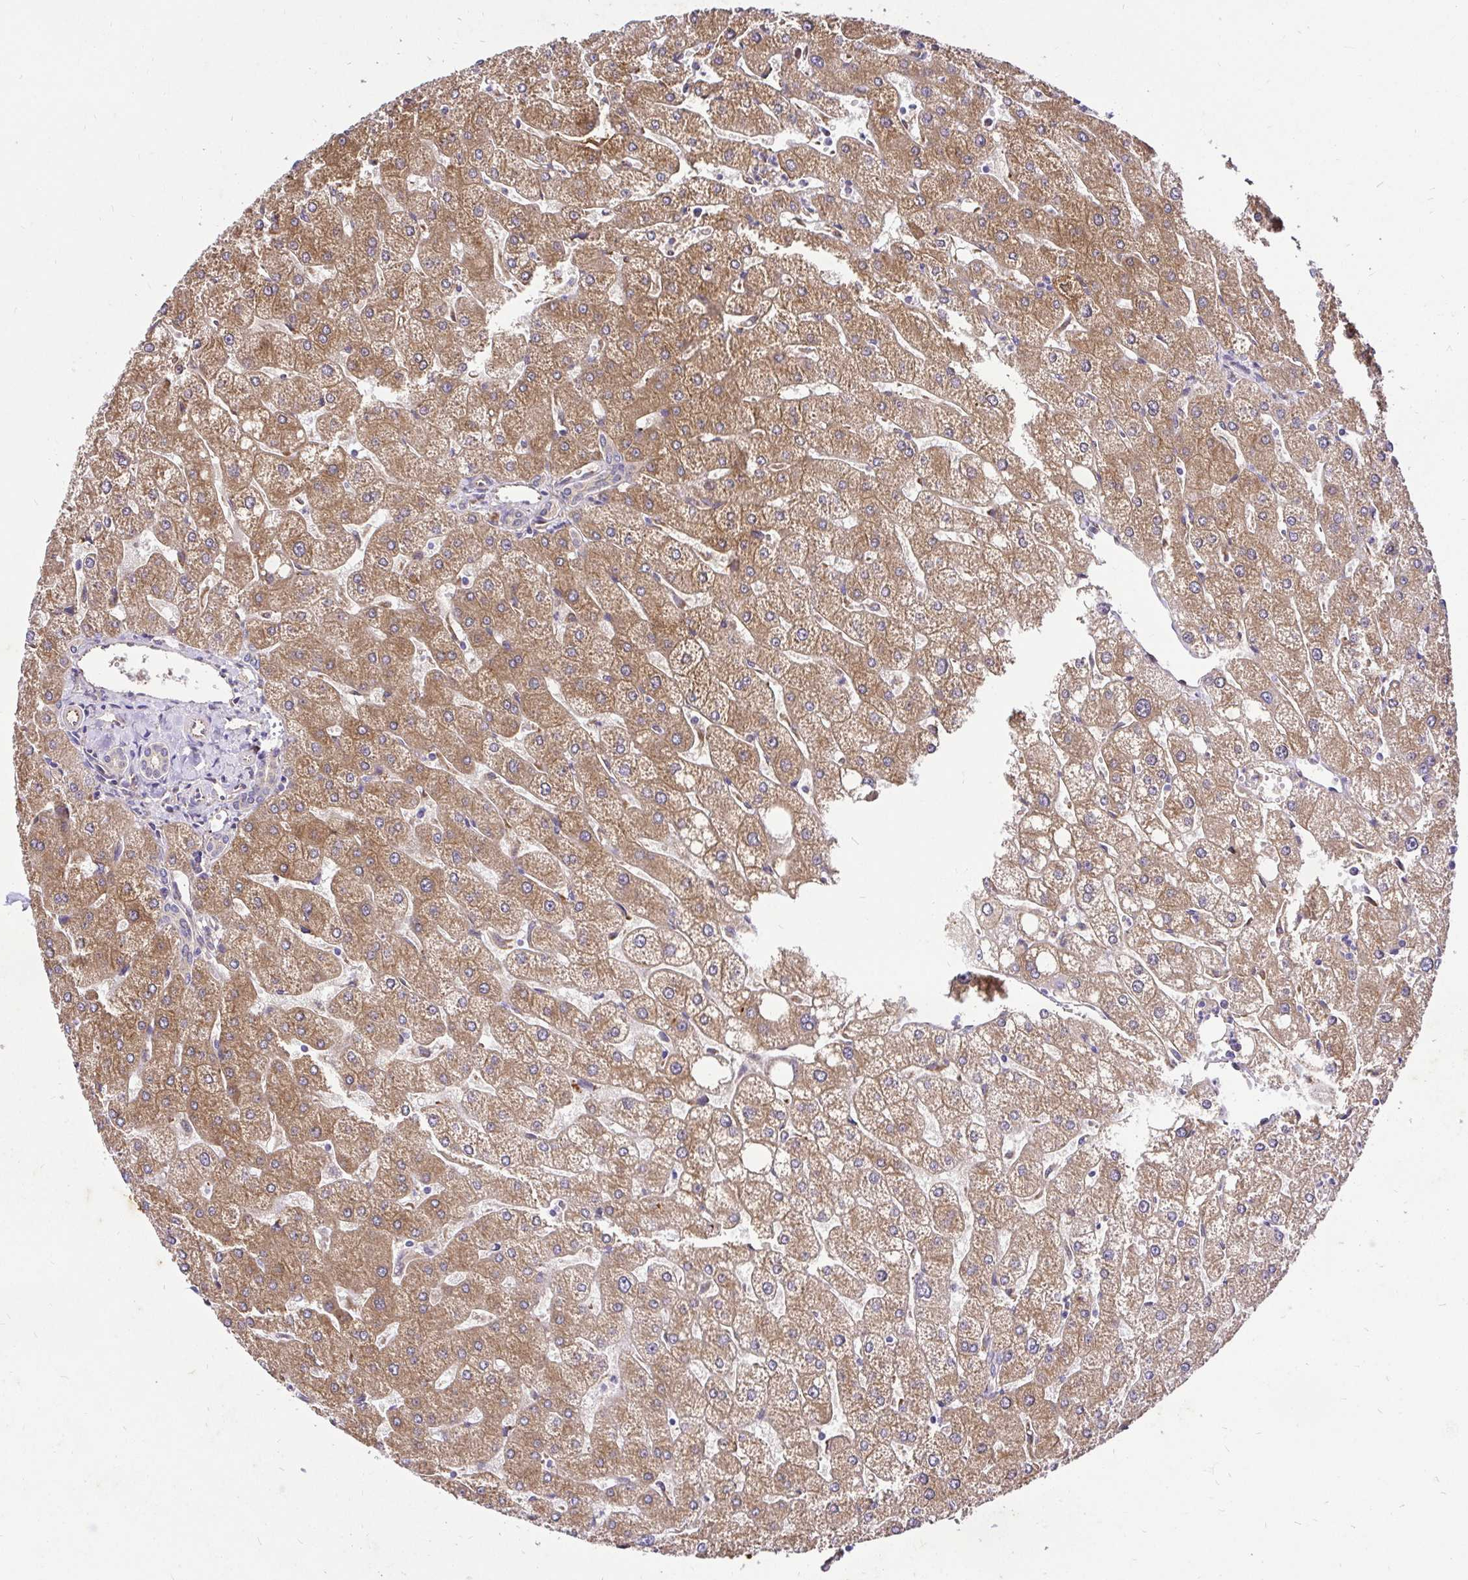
{"staining": {"intensity": "weak", "quantity": ">75%", "location": "cytoplasmic/membranous"}, "tissue": "liver", "cell_type": "Cholangiocytes", "image_type": "normal", "snomed": [{"axis": "morphology", "description": "Normal tissue, NOS"}, {"axis": "topography", "description": "Liver"}], "caption": "Liver stained for a protein (brown) shows weak cytoplasmic/membranous positive expression in approximately >75% of cholangiocytes.", "gene": "CCDC122", "patient": {"sex": "male", "age": 67}}